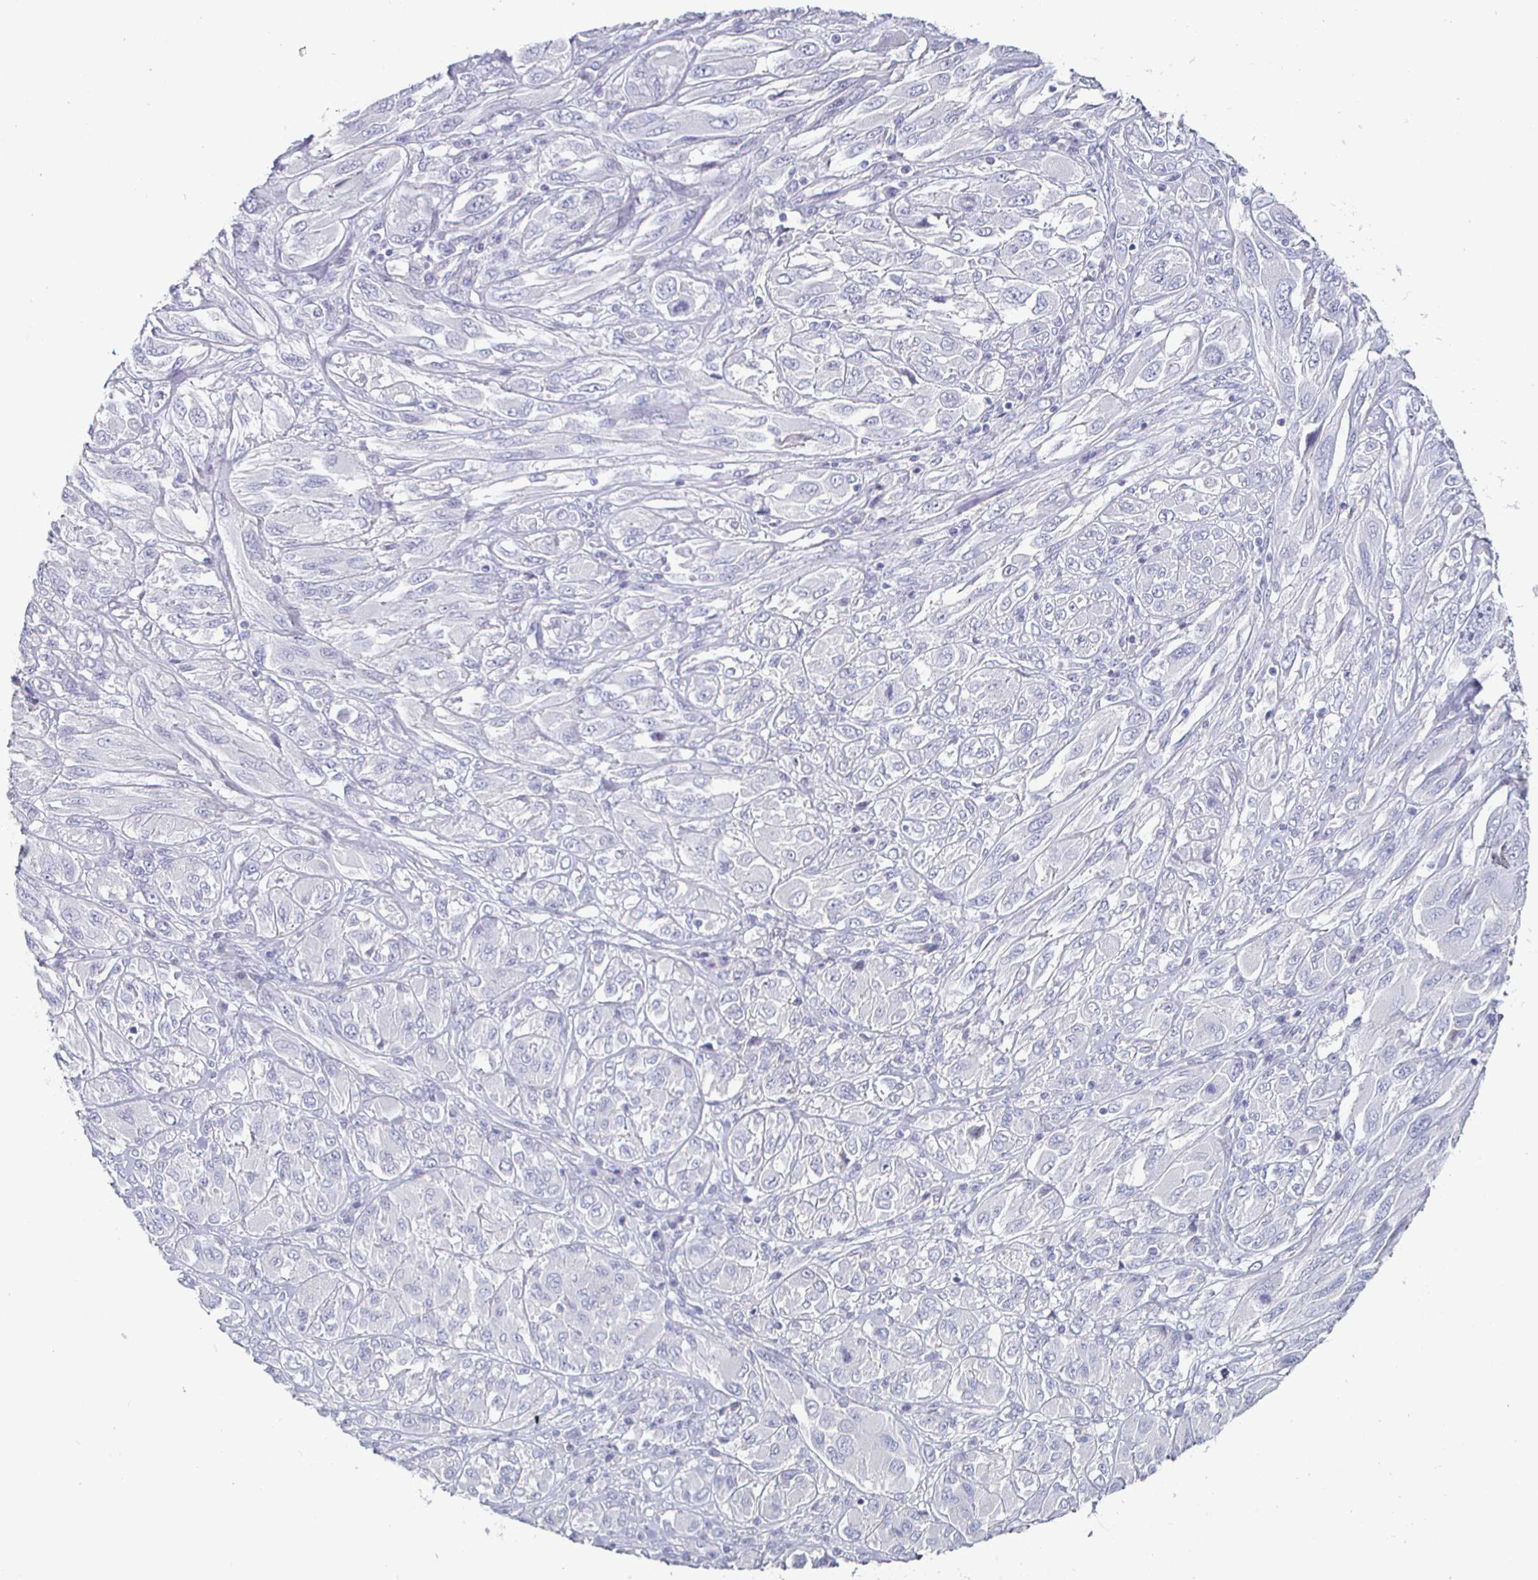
{"staining": {"intensity": "negative", "quantity": "none", "location": "none"}, "tissue": "melanoma", "cell_type": "Tumor cells", "image_type": "cancer", "snomed": [{"axis": "morphology", "description": "Malignant melanoma, NOS"}, {"axis": "topography", "description": "Skin"}], "caption": "Immunohistochemical staining of malignant melanoma shows no significant staining in tumor cells.", "gene": "ENPP1", "patient": {"sex": "female", "age": 91}}